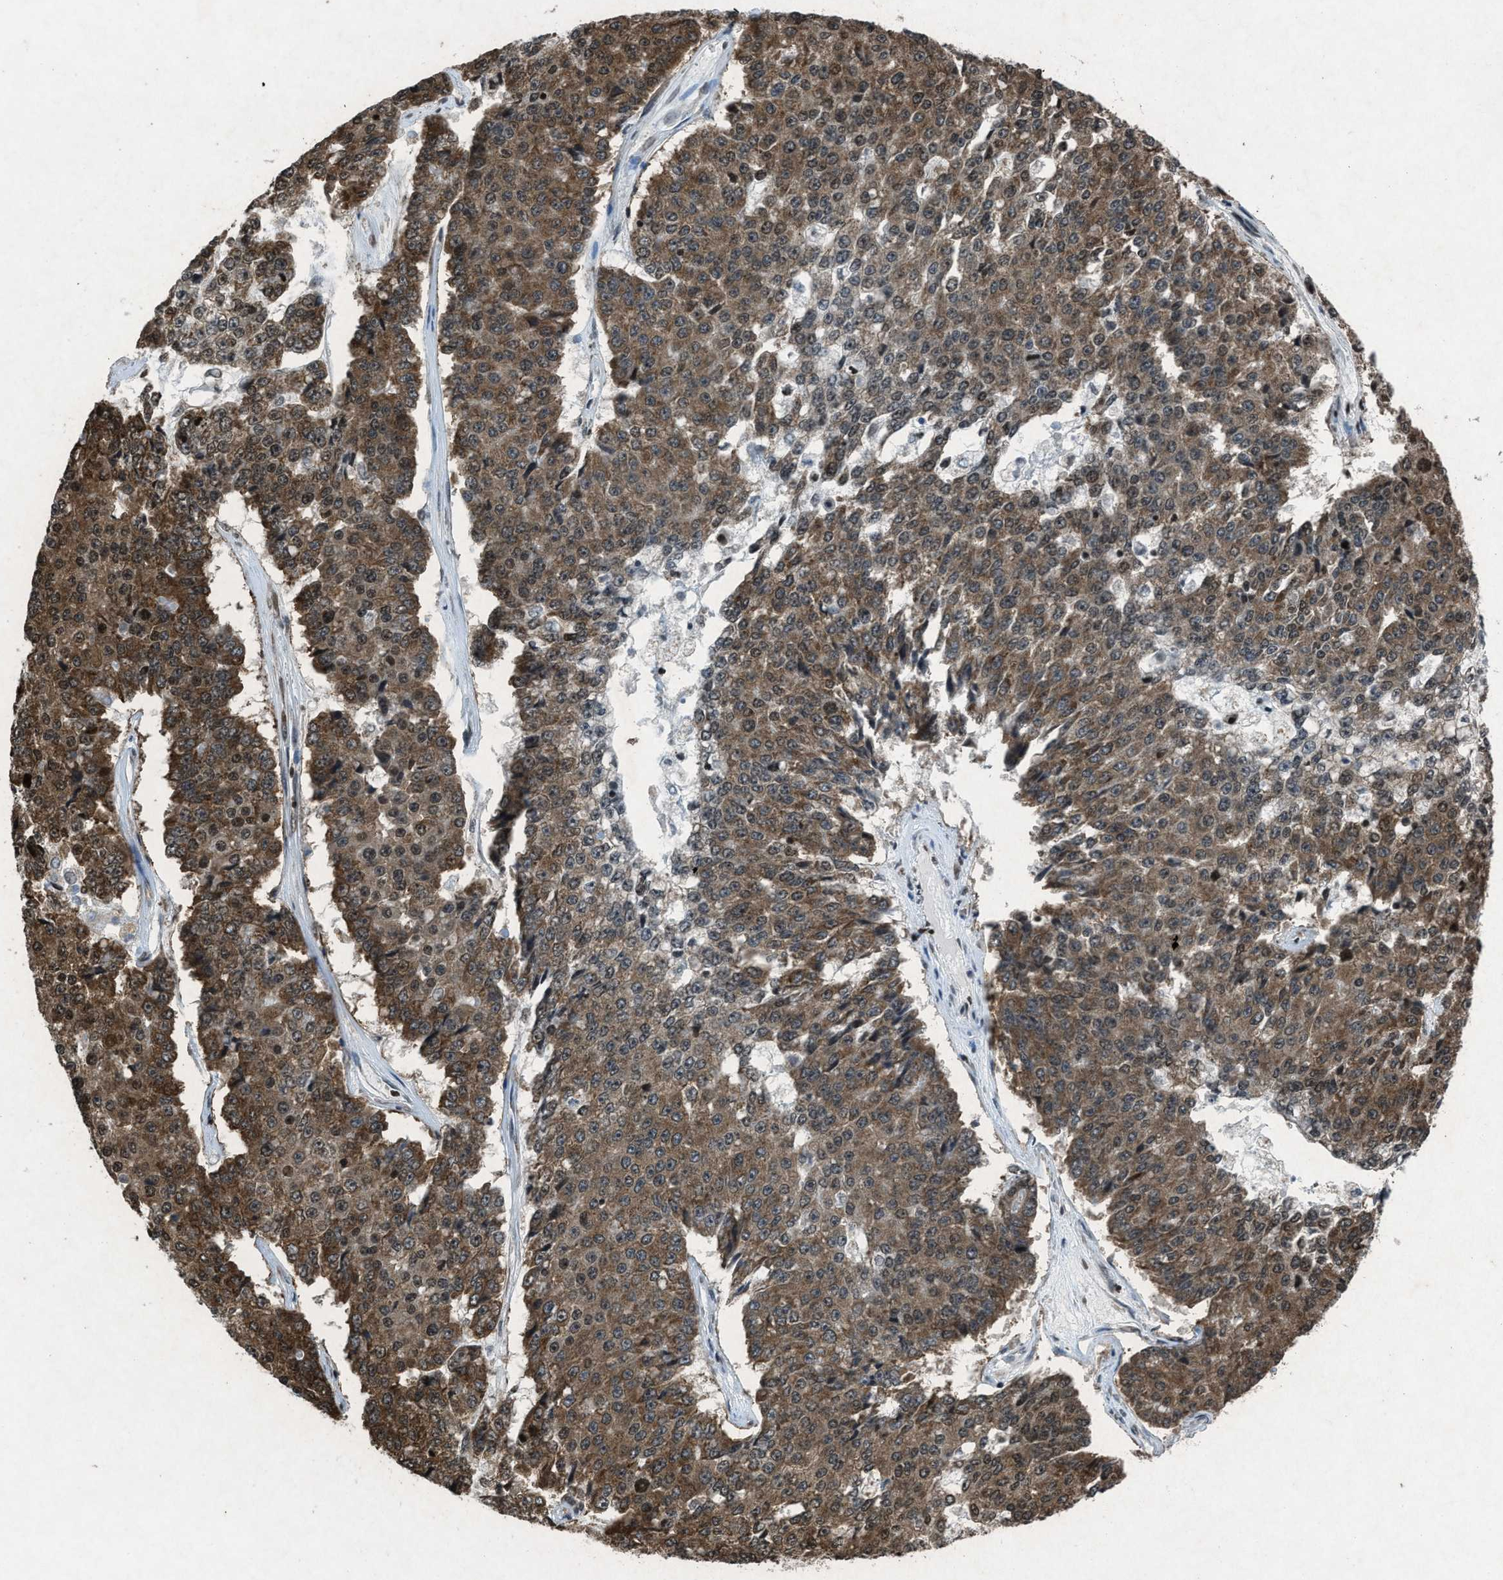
{"staining": {"intensity": "moderate", "quantity": ">75%", "location": "cytoplasmic/membranous"}, "tissue": "pancreatic cancer", "cell_type": "Tumor cells", "image_type": "cancer", "snomed": [{"axis": "morphology", "description": "Adenocarcinoma, NOS"}, {"axis": "topography", "description": "Pancreas"}], "caption": "DAB immunohistochemical staining of human adenocarcinoma (pancreatic) displays moderate cytoplasmic/membranous protein positivity in approximately >75% of tumor cells.", "gene": "NXF1", "patient": {"sex": "male", "age": 50}}